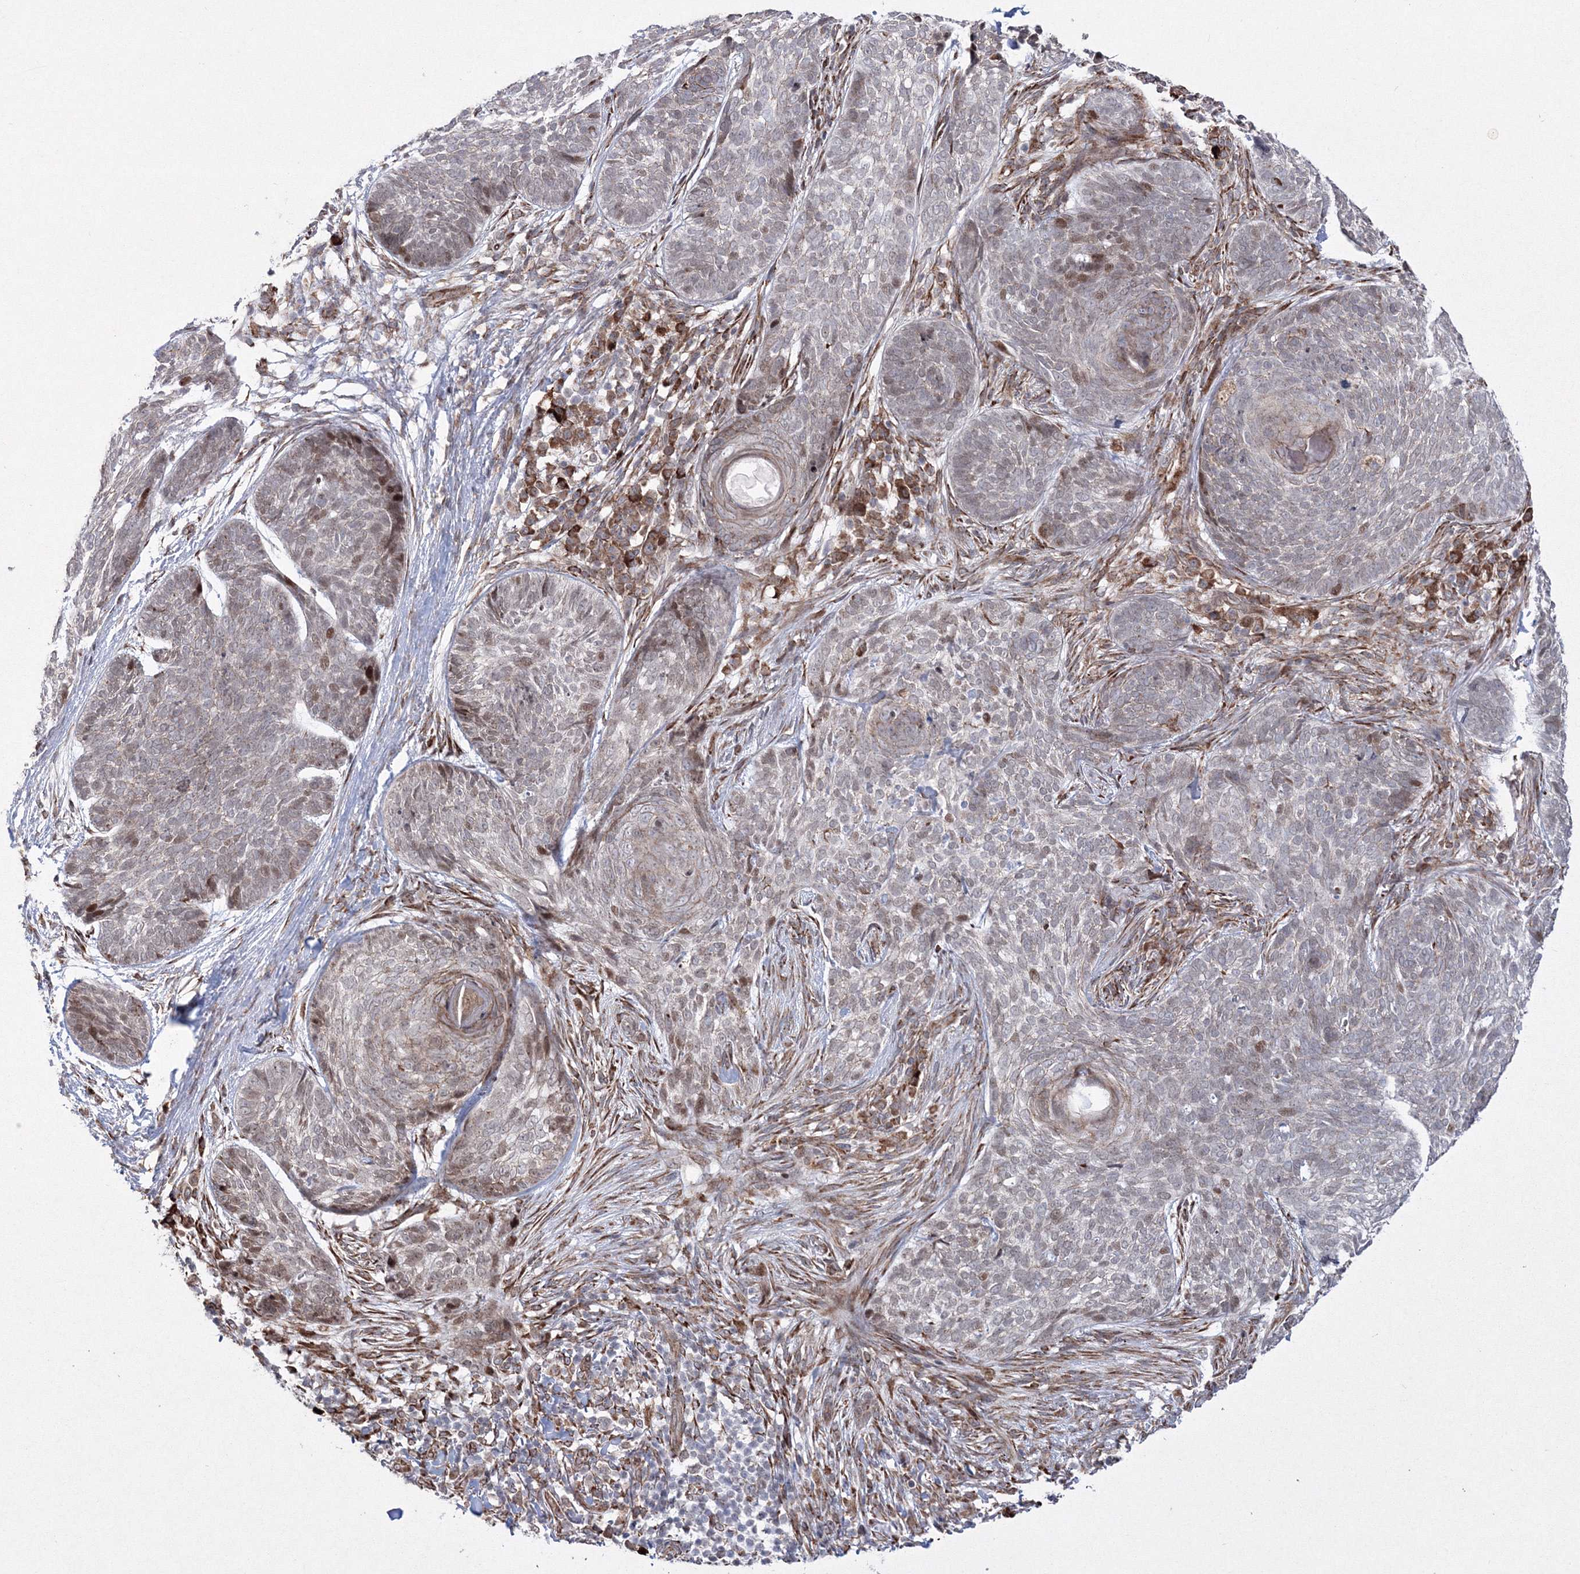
{"staining": {"intensity": "moderate", "quantity": "<25%", "location": "nuclear"}, "tissue": "skin cancer", "cell_type": "Tumor cells", "image_type": "cancer", "snomed": [{"axis": "morphology", "description": "Basal cell carcinoma"}, {"axis": "topography", "description": "Skin"}], "caption": "Immunohistochemistry image of neoplastic tissue: skin cancer (basal cell carcinoma) stained using immunohistochemistry exhibits low levels of moderate protein expression localized specifically in the nuclear of tumor cells, appearing as a nuclear brown color.", "gene": "EFCAB12", "patient": {"sex": "female", "age": 64}}